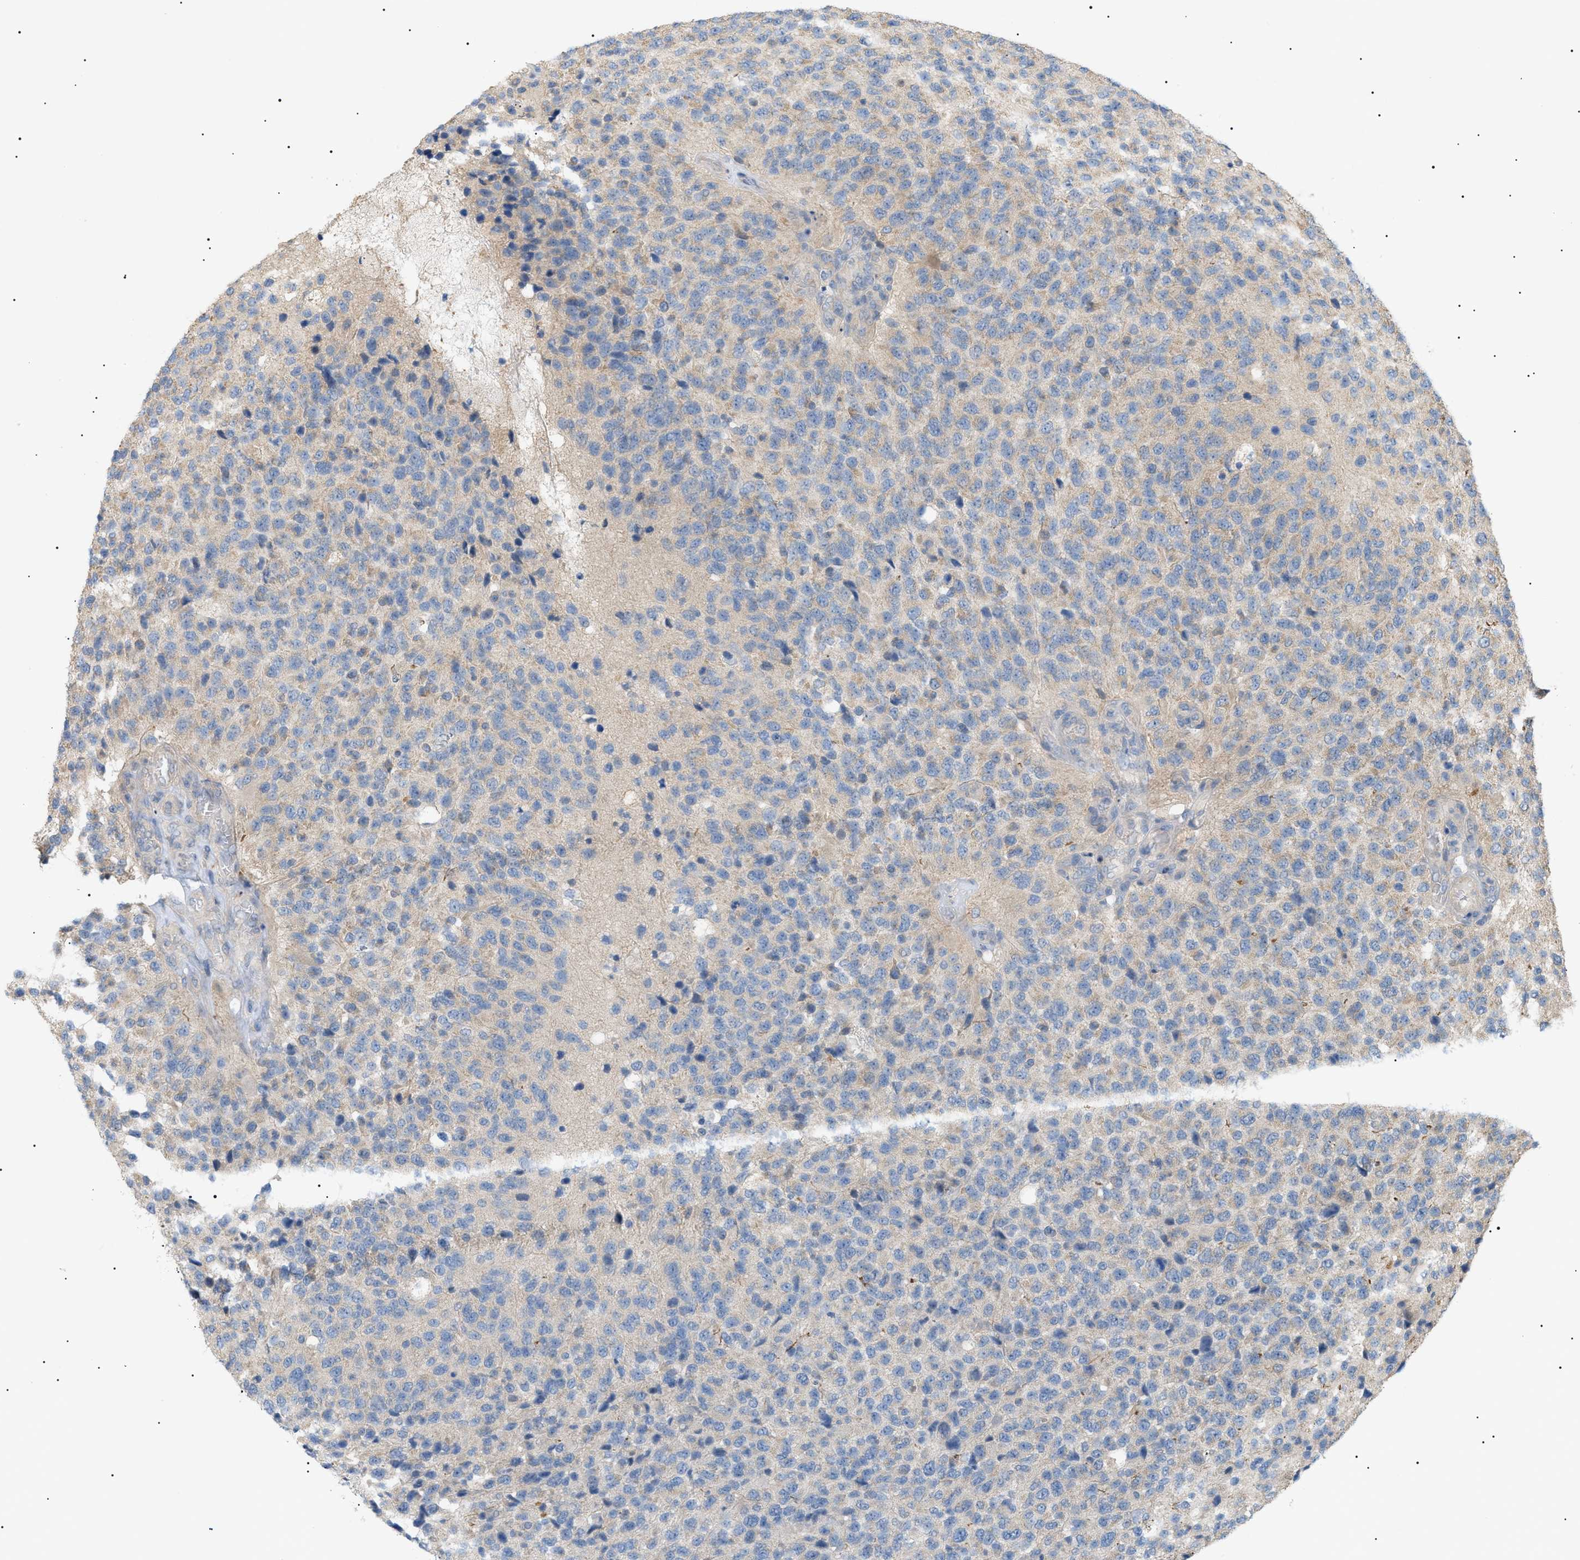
{"staining": {"intensity": "weak", "quantity": "<25%", "location": "cytoplasmic/membranous"}, "tissue": "glioma", "cell_type": "Tumor cells", "image_type": "cancer", "snomed": [{"axis": "morphology", "description": "Glioma, malignant, High grade"}, {"axis": "topography", "description": "pancreas cauda"}], "caption": "Human malignant glioma (high-grade) stained for a protein using immunohistochemistry demonstrates no expression in tumor cells.", "gene": "IRS2", "patient": {"sex": "male", "age": 60}}